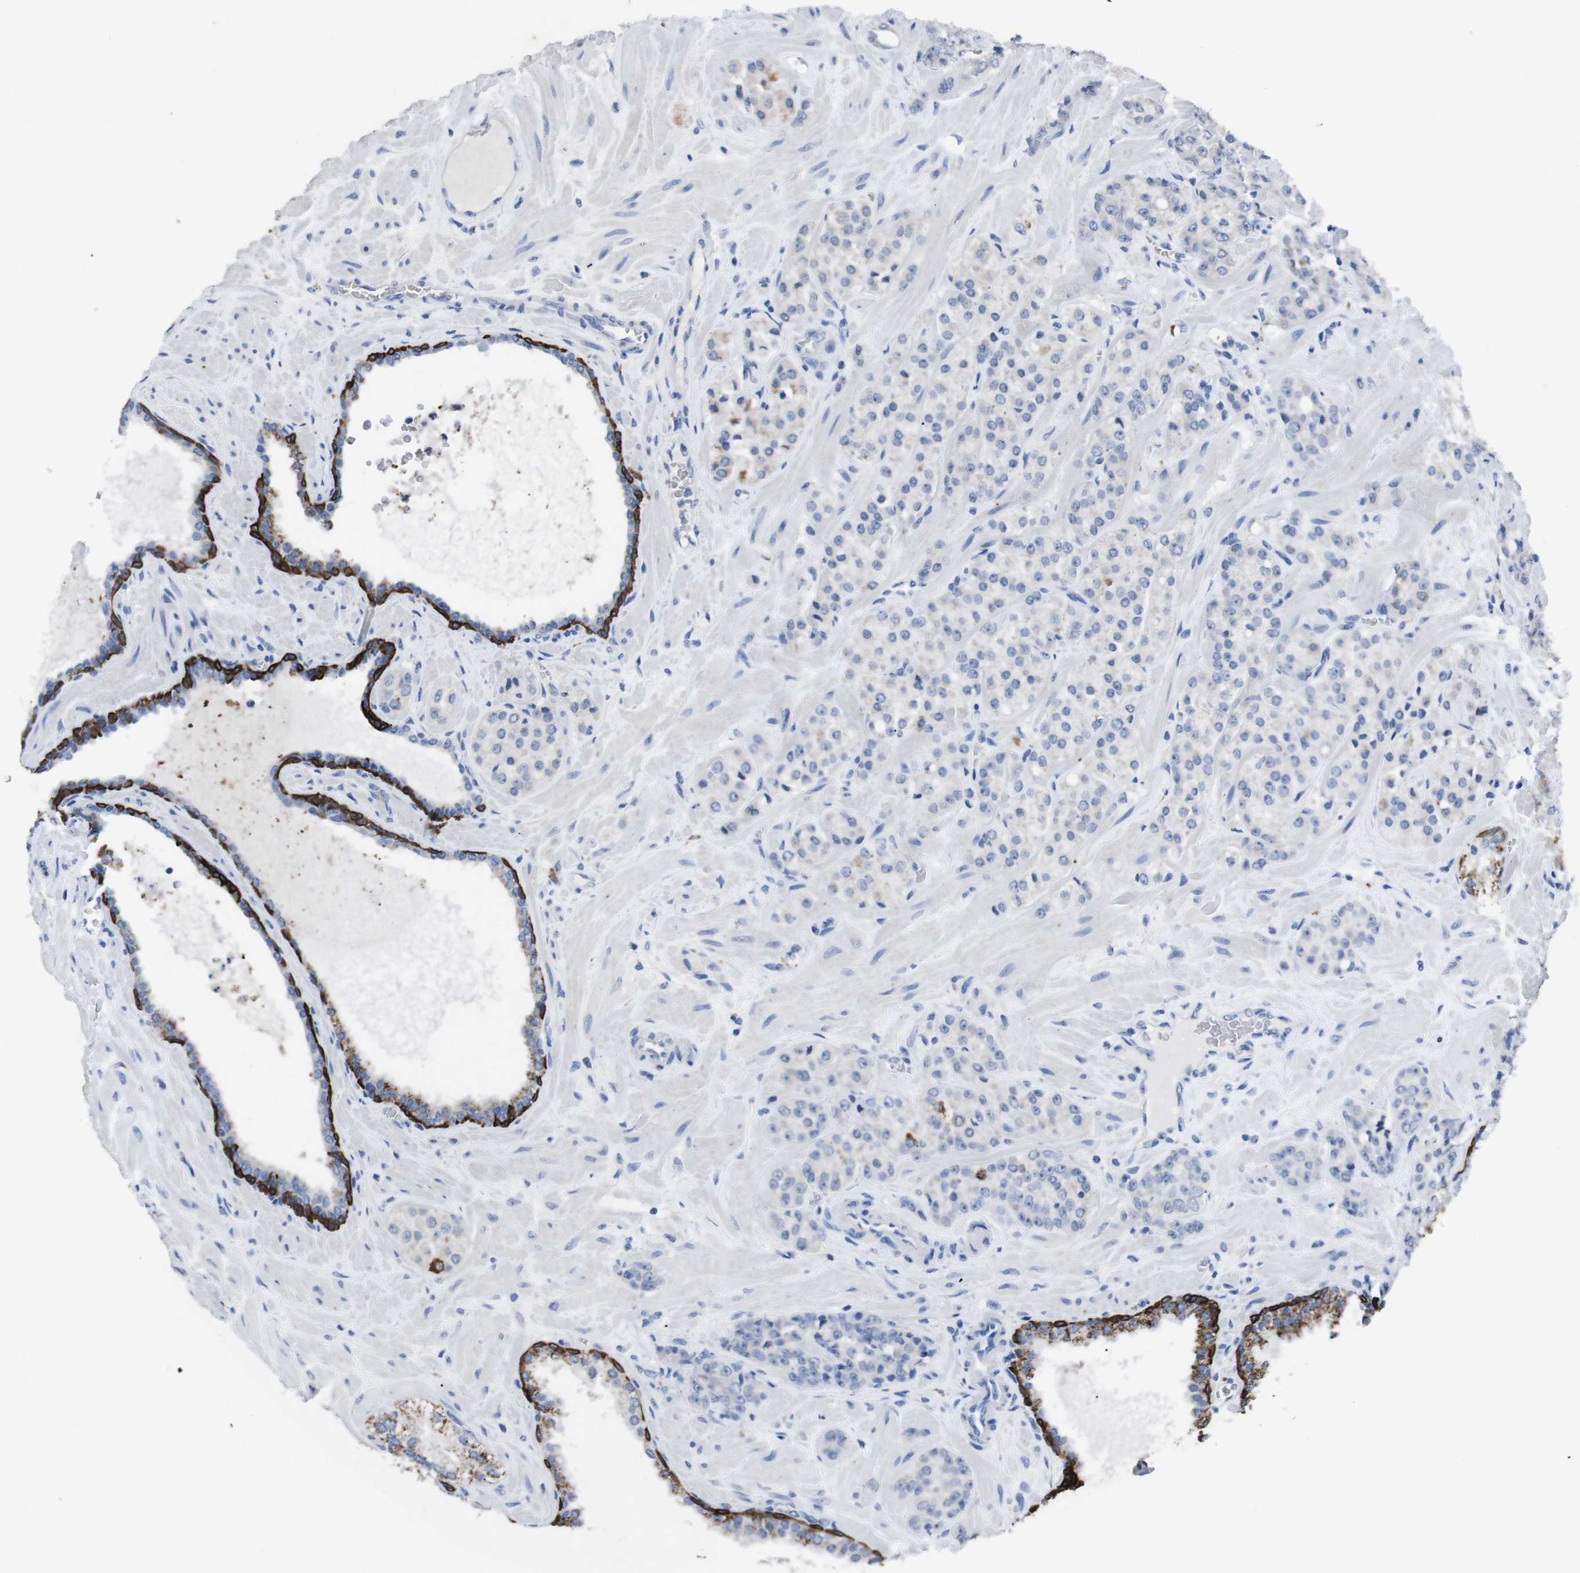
{"staining": {"intensity": "strong", "quantity": "<25%", "location": "cytoplasmic/membranous"}, "tissue": "prostate cancer", "cell_type": "Tumor cells", "image_type": "cancer", "snomed": [{"axis": "morphology", "description": "Adenocarcinoma, High grade"}, {"axis": "topography", "description": "Prostate"}], "caption": "There is medium levels of strong cytoplasmic/membranous staining in tumor cells of prostate cancer (adenocarcinoma (high-grade)), as demonstrated by immunohistochemical staining (brown color).", "gene": "GJB2", "patient": {"sex": "male", "age": 64}}